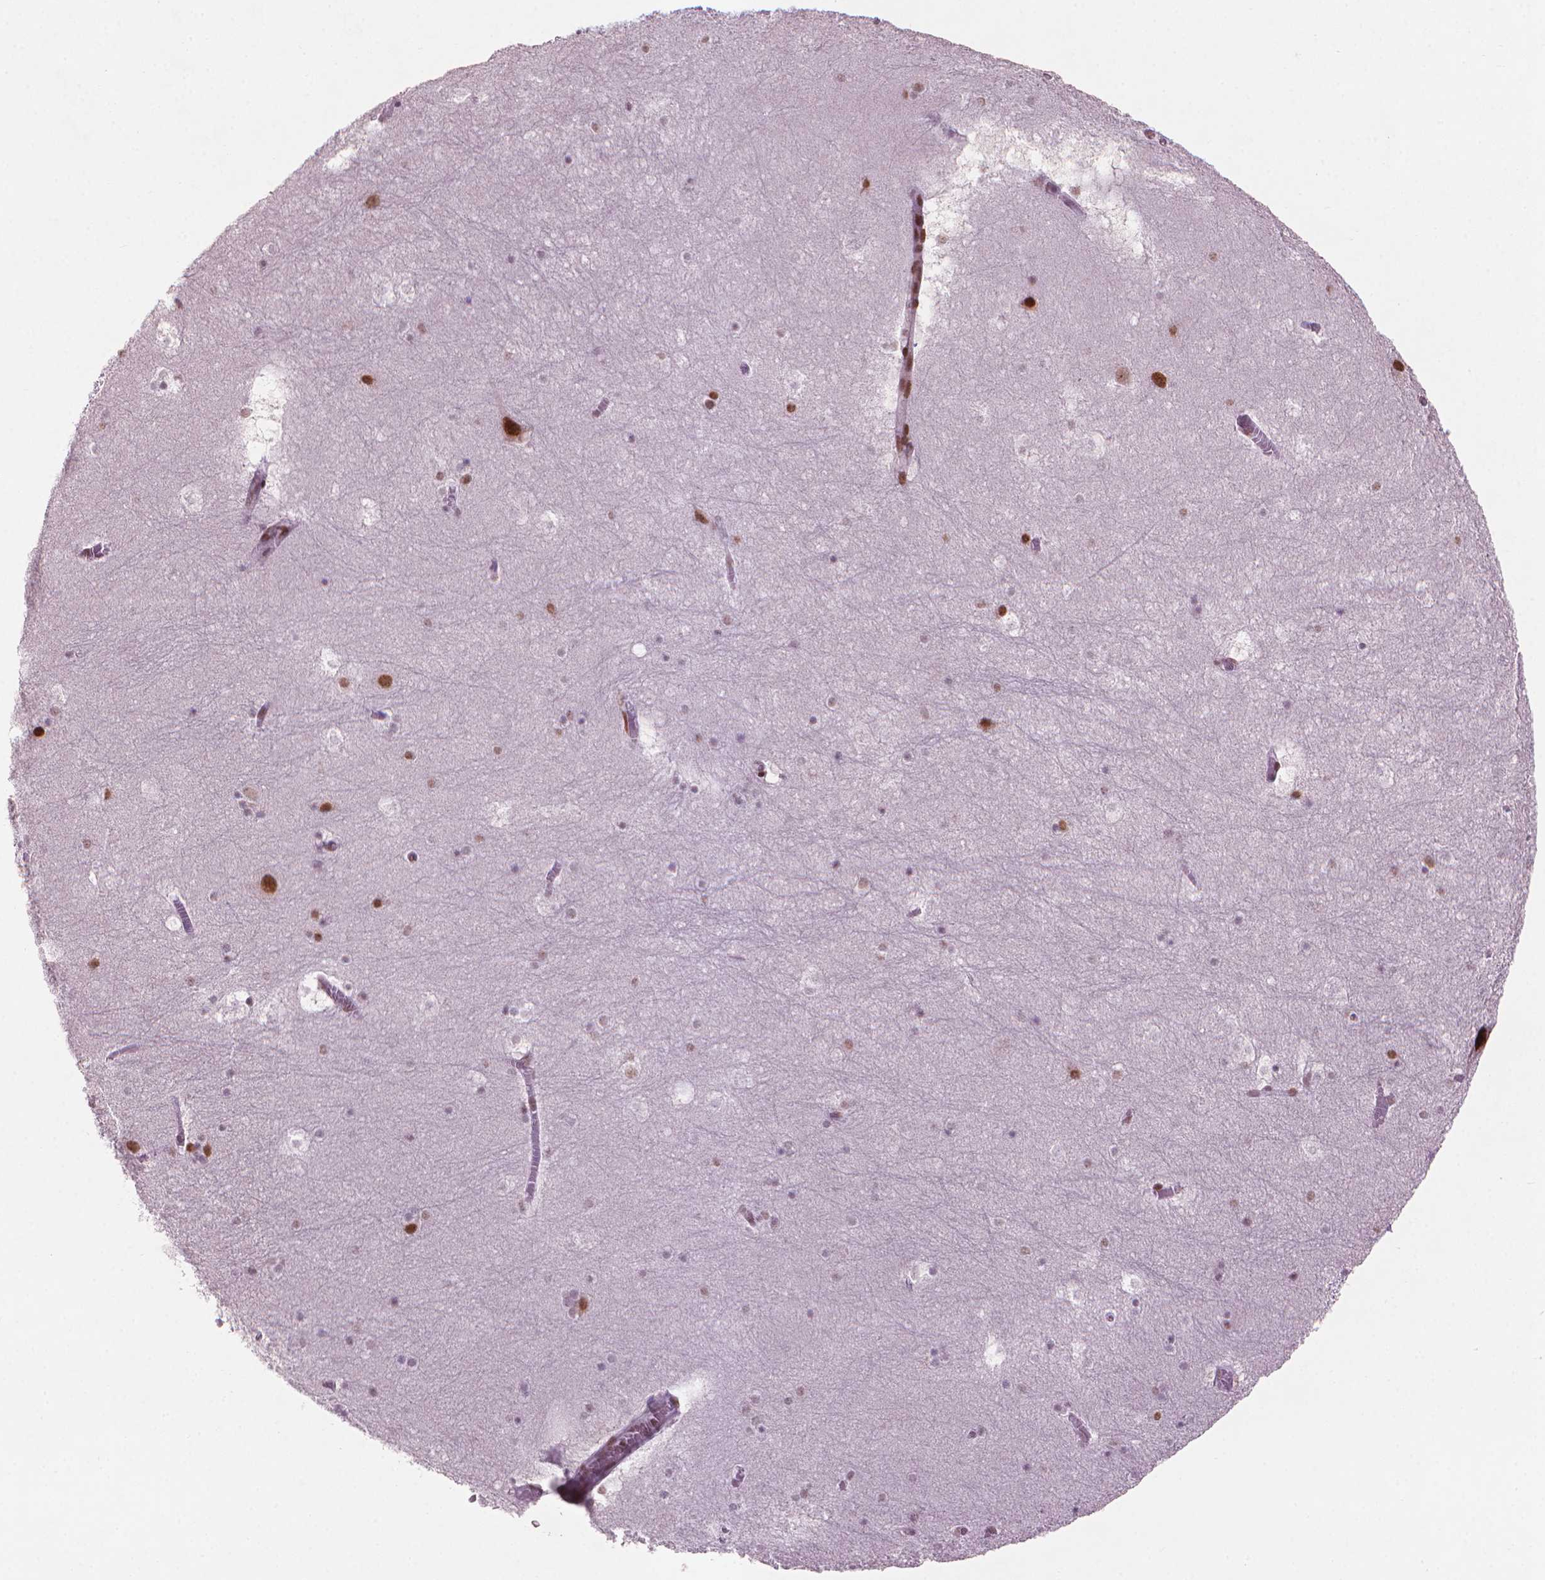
{"staining": {"intensity": "moderate", "quantity": "<25%", "location": "nuclear"}, "tissue": "hippocampus", "cell_type": "Glial cells", "image_type": "normal", "snomed": [{"axis": "morphology", "description": "Normal tissue, NOS"}, {"axis": "topography", "description": "Hippocampus"}], "caption": "Protein expression analysis of normal human hippocampus reveals moderate nuclear expression in approximately <25% of glial cells. Nuclei are stained in blue.", "gene": "HES7", "patient": {"sex": "male", "age": 45}}